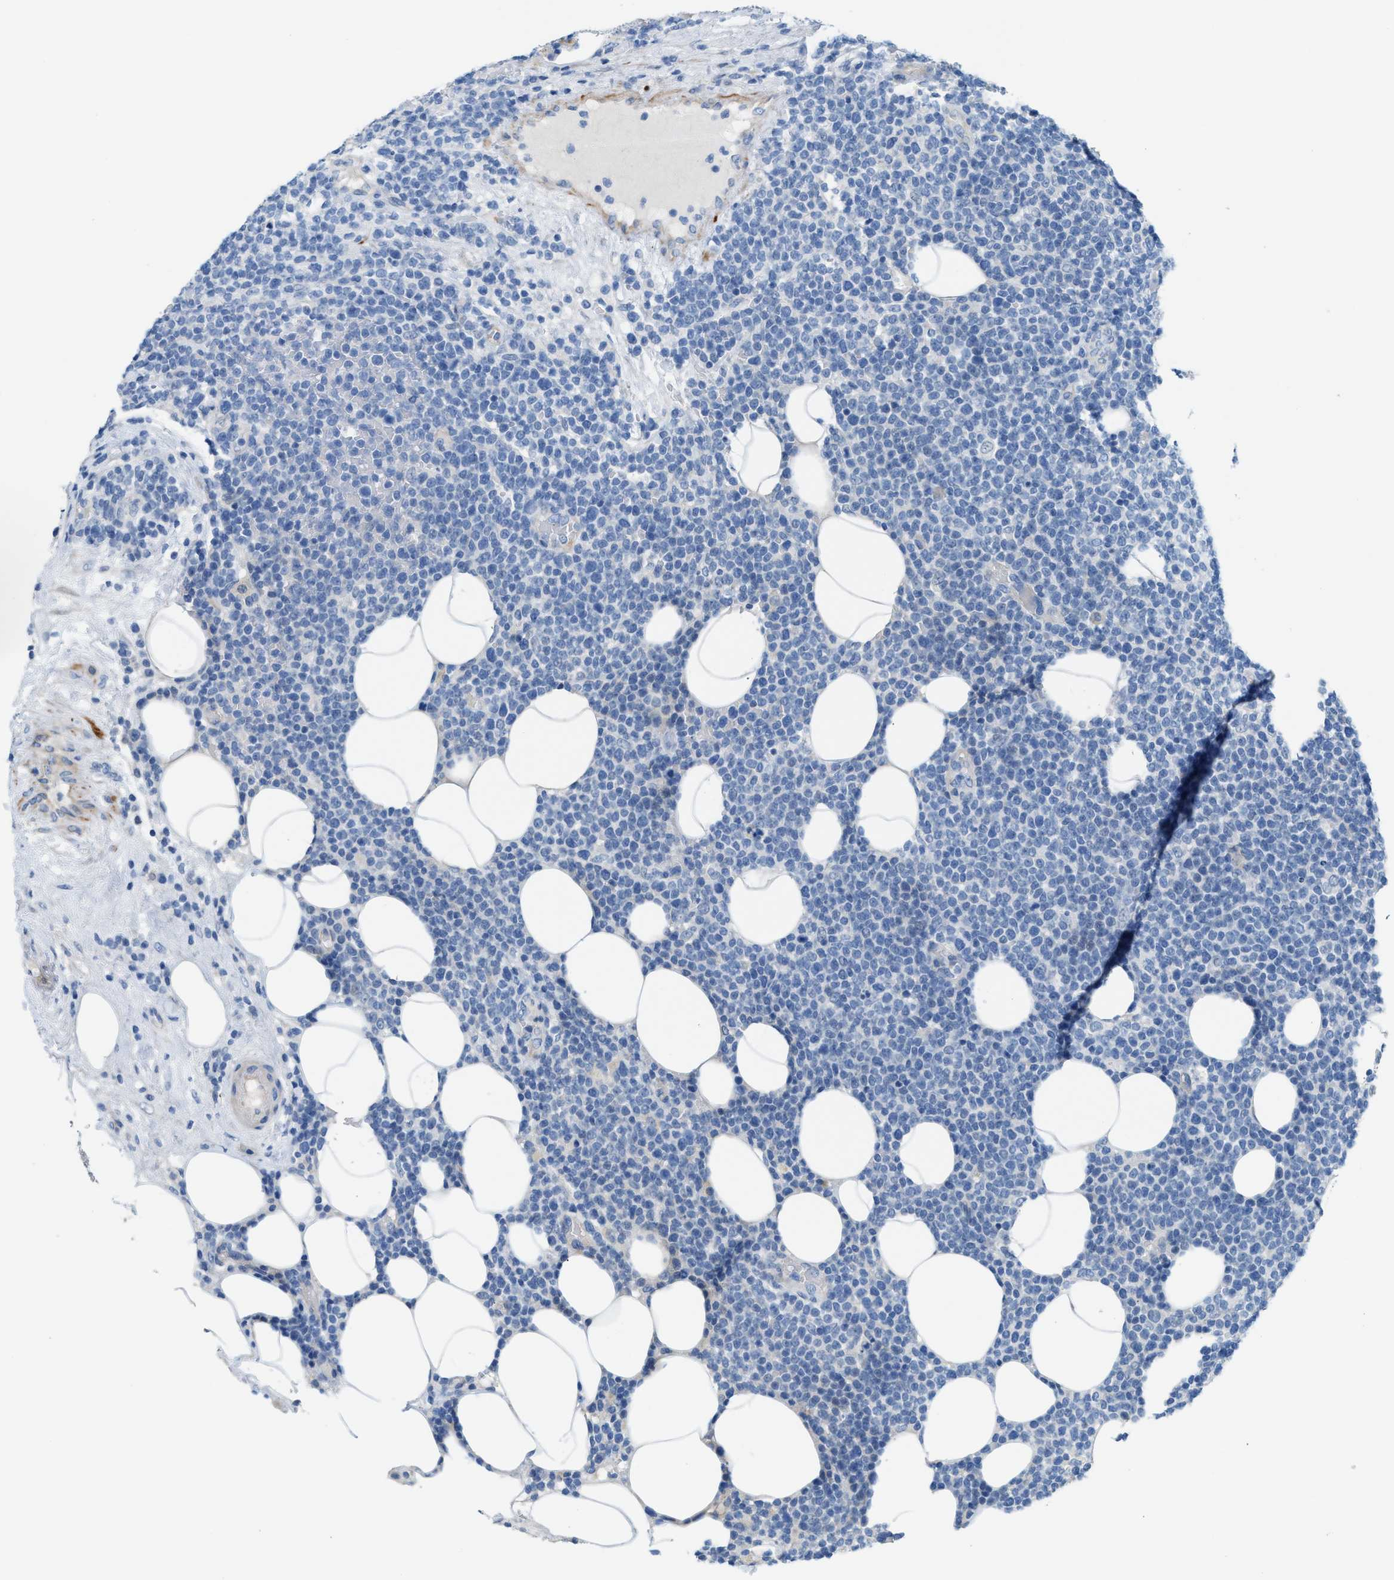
{"staining": {"intensity": "negative", "quantity": "none", "location": "none"}, "tissue": "lymphoma", "cell_type": "Tumor cells", "image_type": "cancer", "snomed": [{"axis": "morphology", "description": "Malignant lymphoma, non-Hodgkin's type, High grade"}, {"axis": "topography", "description": "Lymph node"}], "caption": "A histopathology image of human lymphoma is negative for staining in tumor cells.", "gene": "MPP3", "patient": {"sex": "male", "age": 61}}